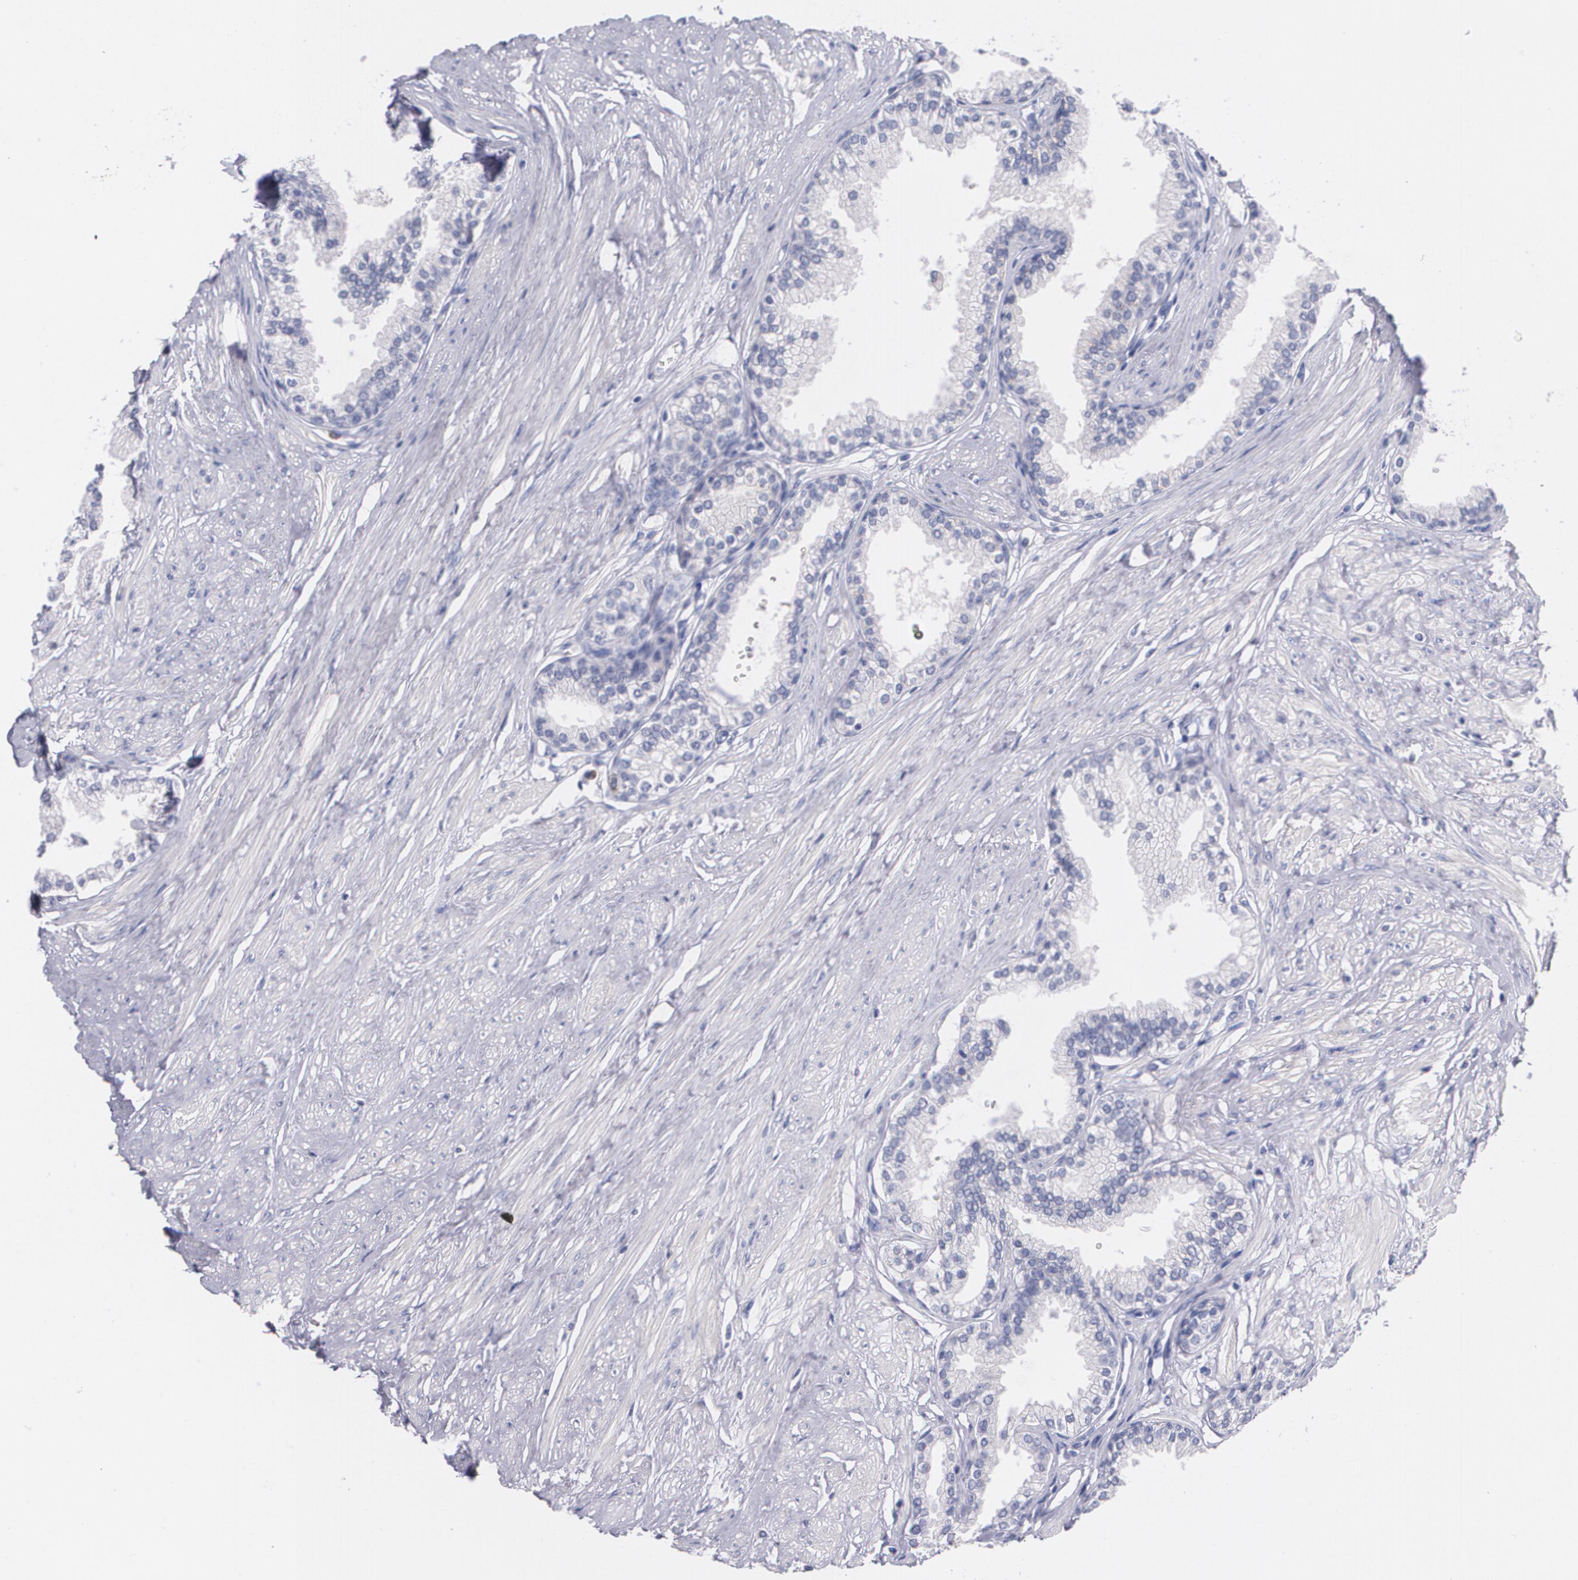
{"staining": {"intensity": "weak", "quantity": "<25%", "location": "cytoplasmic/membranous"}, "tissue": "prostate", "cell_type": "Glandular cells", "image_type": "normal", "snomed": [{"axis": "morphology", "description": "Normal tissue, NOS"}, {"axis": "topography", "description": "Prostate"}], "caption": "DAB (3,3'-diaminobenzidine) immunohistochemical staining of unremarkable prostate exhibits no significant positivity in glandular cells. The staining was performed using DAB (3,3'-diaminobenzidine) to visualize the protein expression in brown, while the nuclei were stained in blue with hematoxylin (Magnification: 20x).", "gene": "HMMR", "patient": {"sex": "male", "age": 64}}